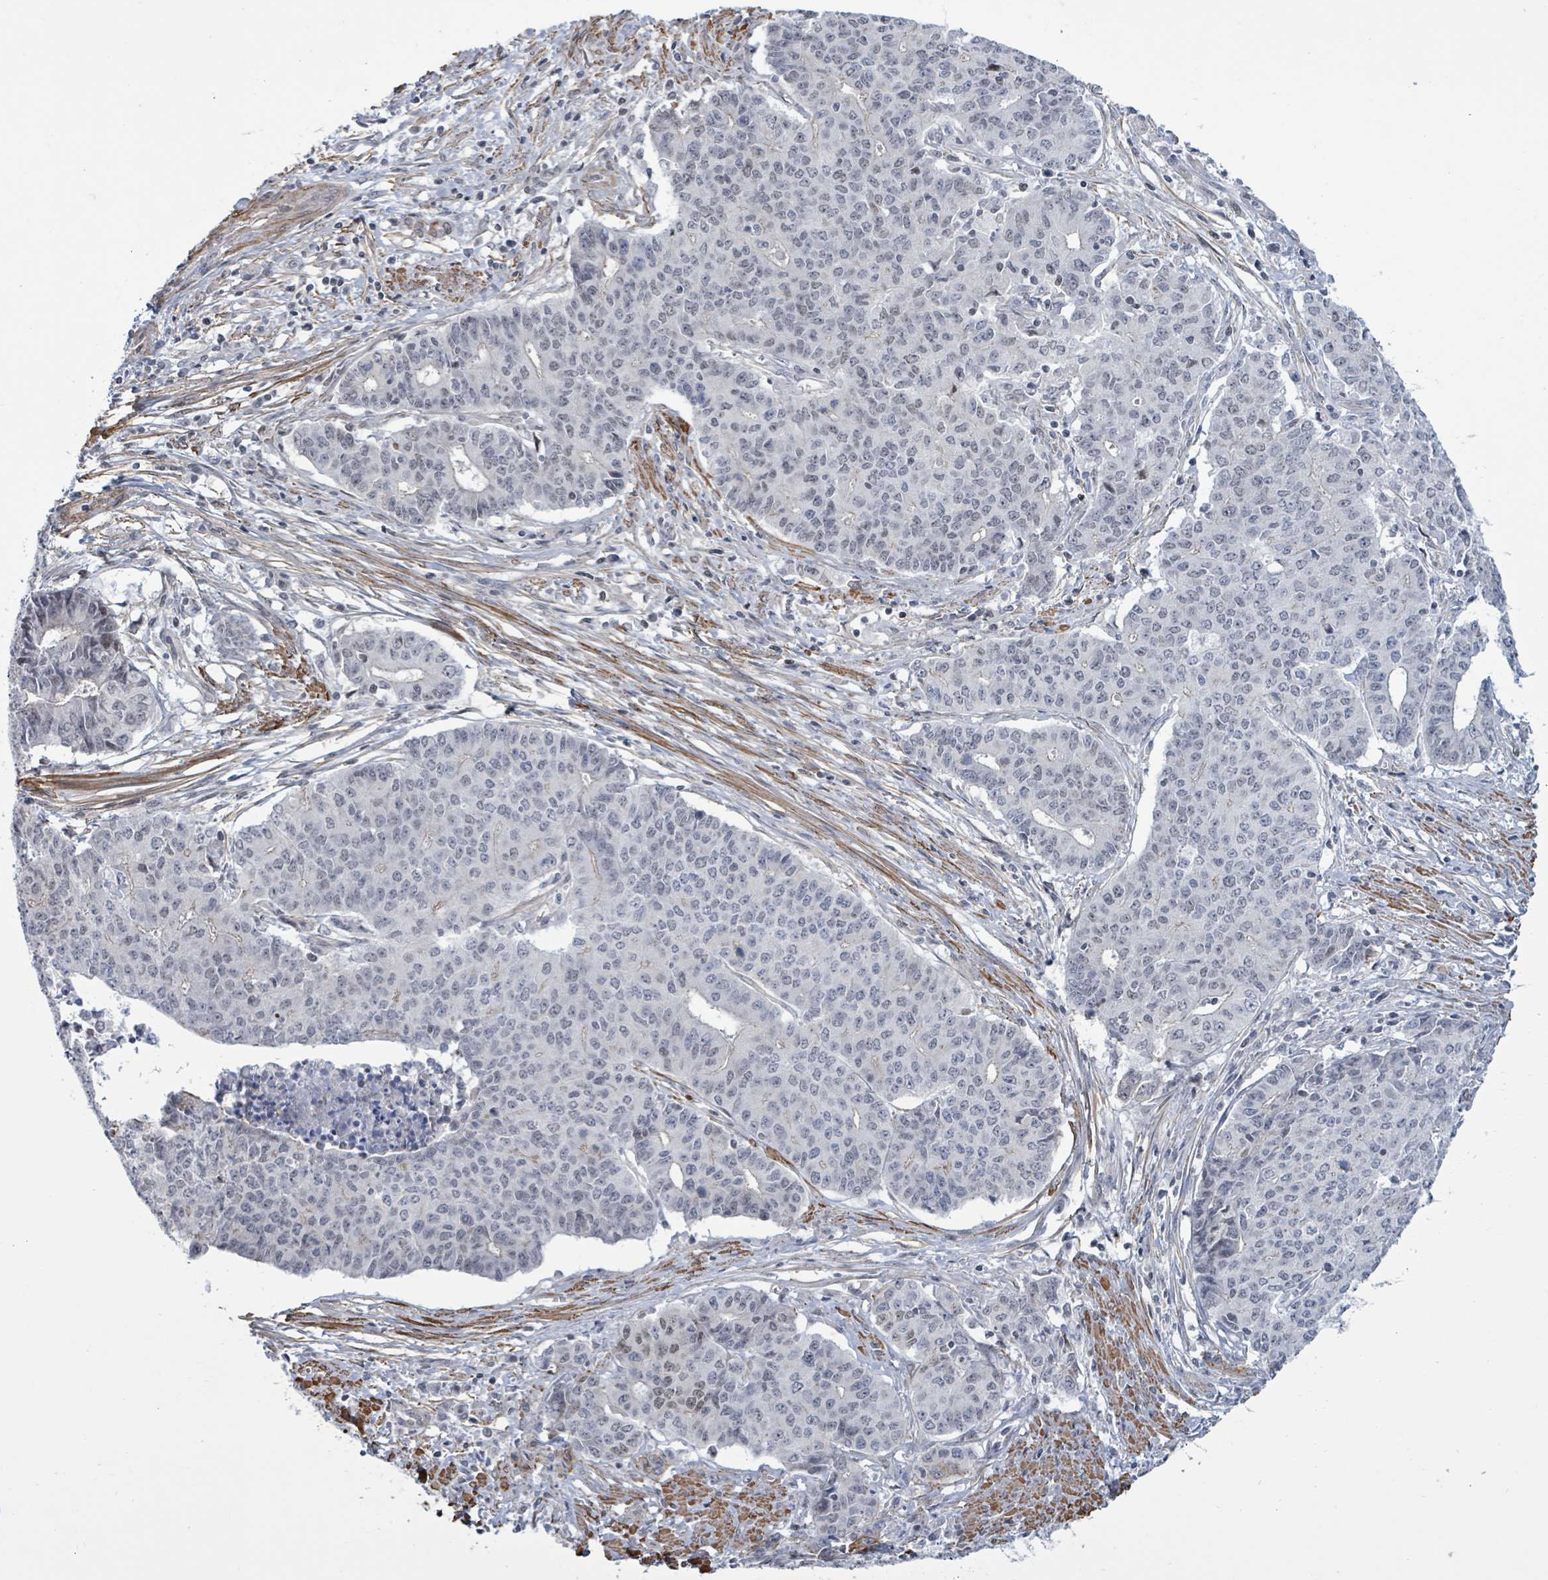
{"staining": {"intensity": "negative", "quantity": "none", "location": "none"}, "tissue": "endometrial cancer", "cell_type": "Tumor cells", "image_type": "cancer", "snomed": [{"axis": "morphology", "description": "Adenocarcinoma, NOS"}, {"axis": "topography", "description": "Endometrium"}], "caption": "There is no significant staining in tumor cells of endometrial cancer (adenocarcinoma).", "gene": "DMRTC1B", "patient": {"sex": "female", "age": 59}}